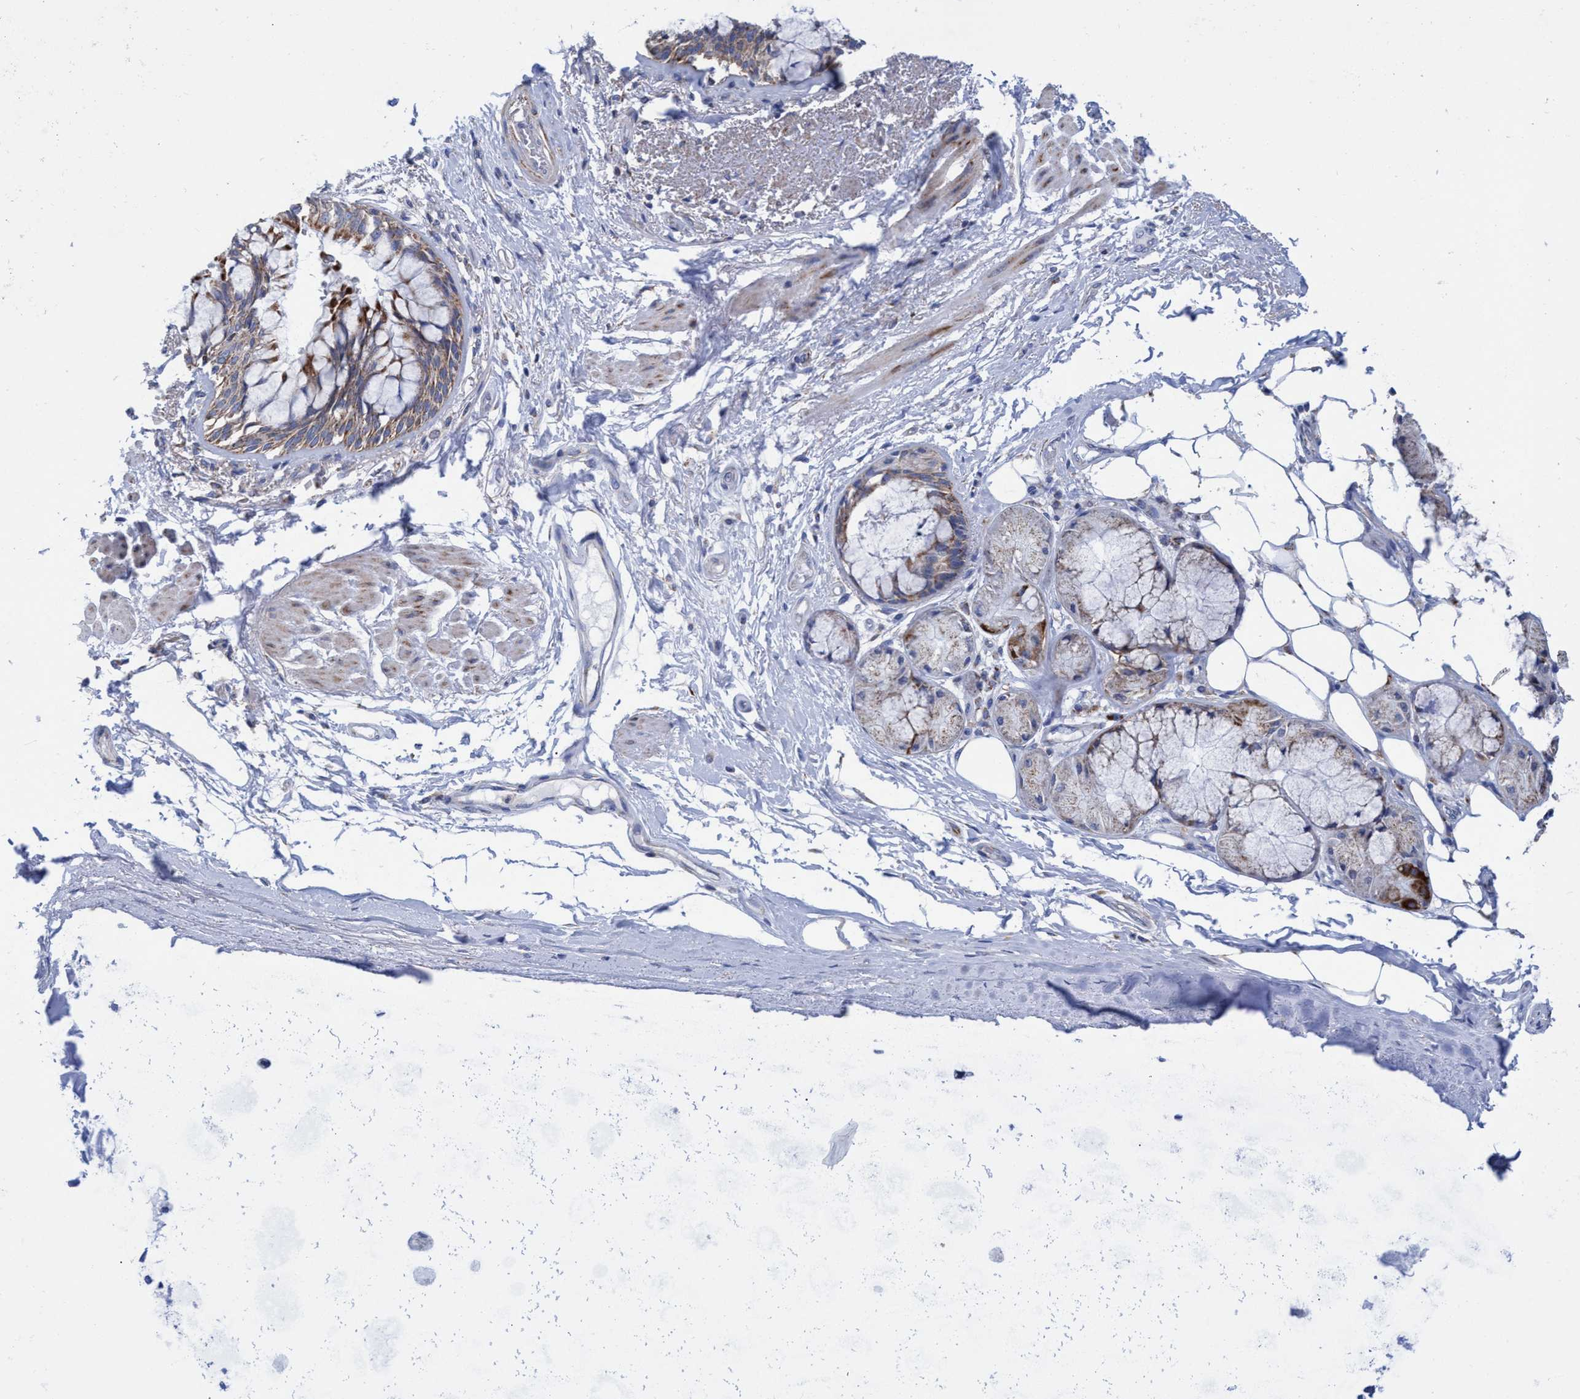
{"staining": {"intensity": "moderate", "quantity": "<25%", "location": "cytoplasmic/membranous"}, "tissue": "bronchus", "cell_type": "Respiratory epithelial cells", "image_type": "normal", "snomed": [{"axis": "morphology", "description": "Normal tissue, NOS"}, {"axis": "topography", "description": "Bronchus"}], "caption": "A micrograph of human bronchus stained for a protein shows moderate cytoplasmic/membranous brown staining in respiratory epithelial cells. (DAB (3,3'-diaminobenzidine) IHC, brown staining for protein, blue staining for nuclei).", "gene": "ZNF750", "patient": {"sex": "male", "age": 66}}